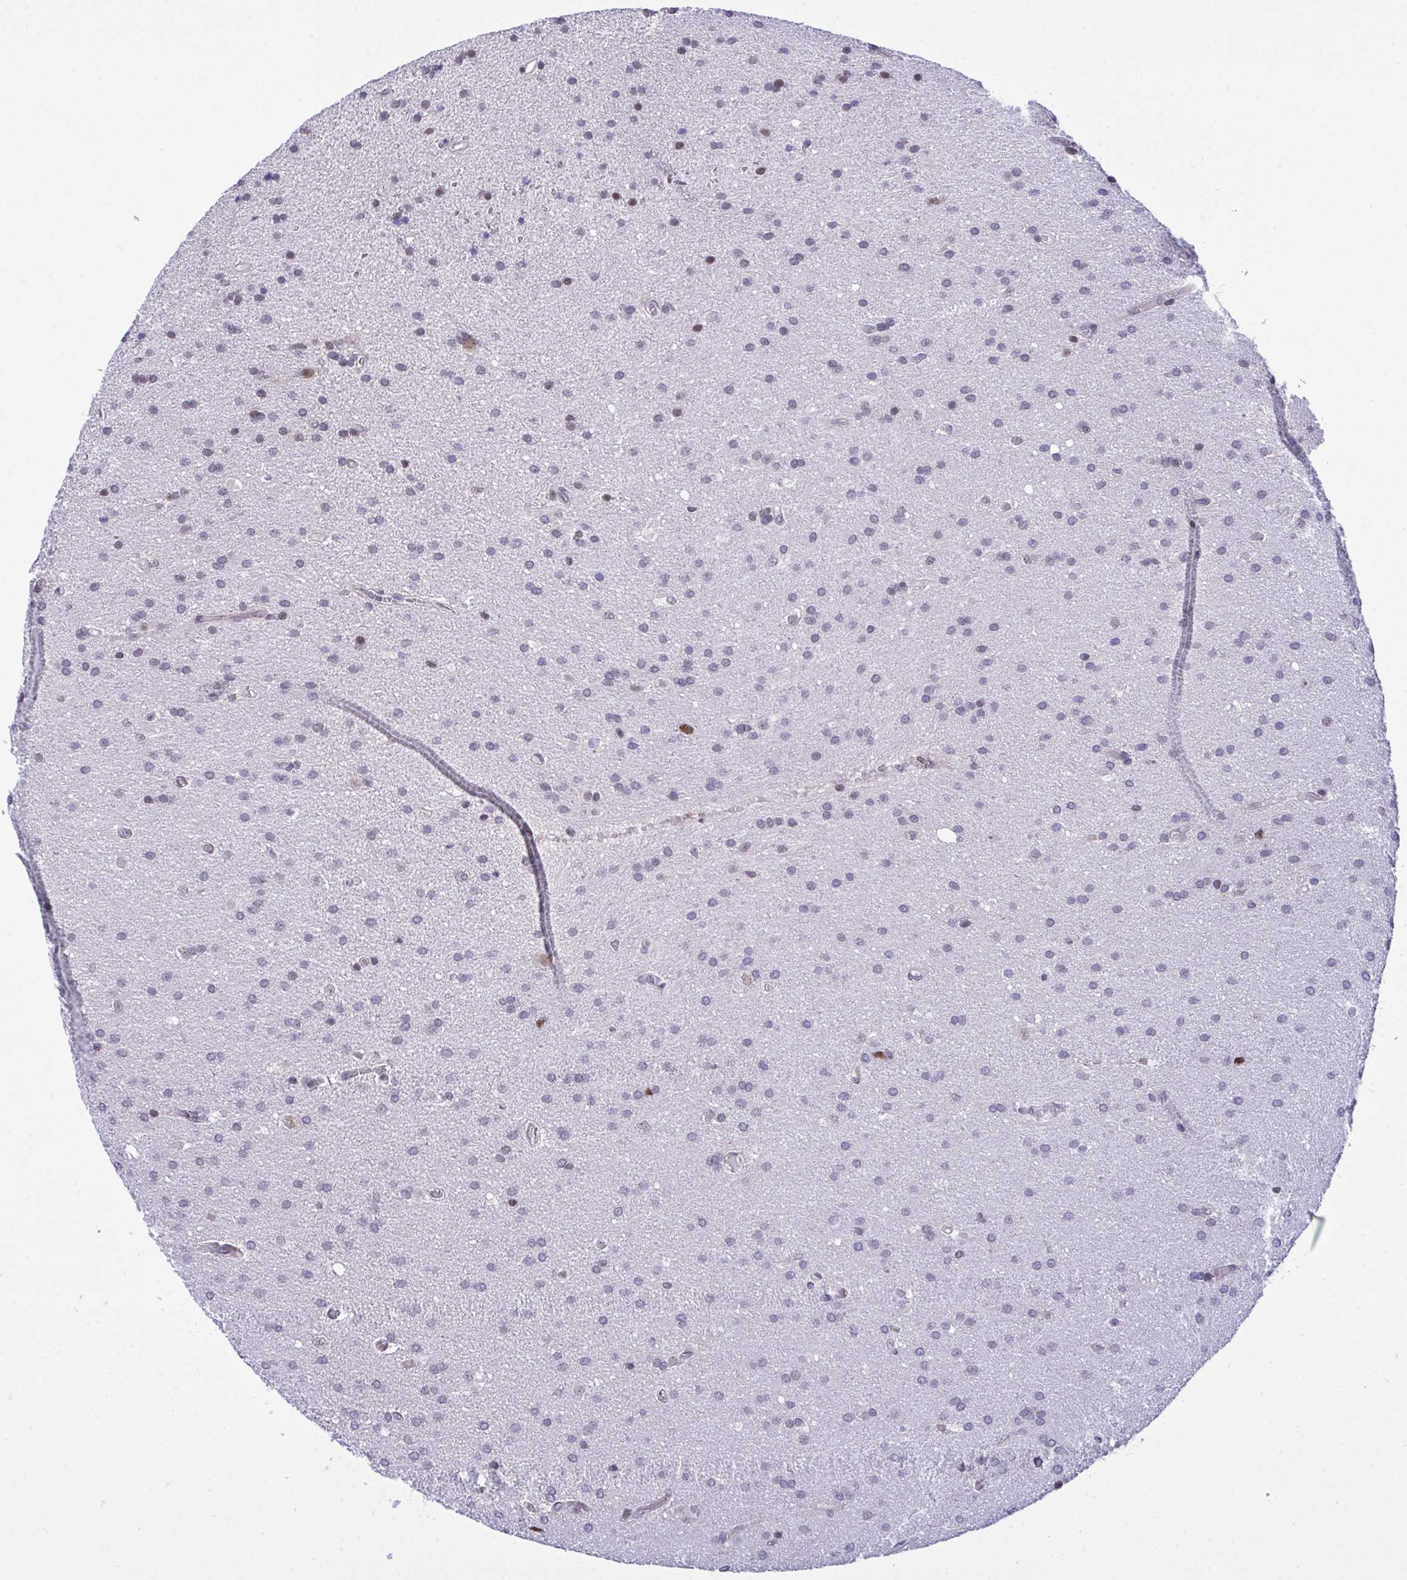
{"staining": {"intensity": "moderate", "quantity": "<25%", "location": "nuclear"}, "tissue": "glioma", "cell_type": "Tumor cells", "image_type": "cancer", "snomed": [{"axis": "morphology", "description": "Glioma, malignant, Low grade"}, {"axis": "topography", "description": "Brain"}], "caption": "Immunohistochemistry (IHC) photomicrograph of malignant glioma (low-grade) stained for a protein (brown), which displays low levels of moderate nuclear expression in about <25% of tumor cells.", "gene": "C1QL2", "patient": {"sex": "female", "age": 54}}